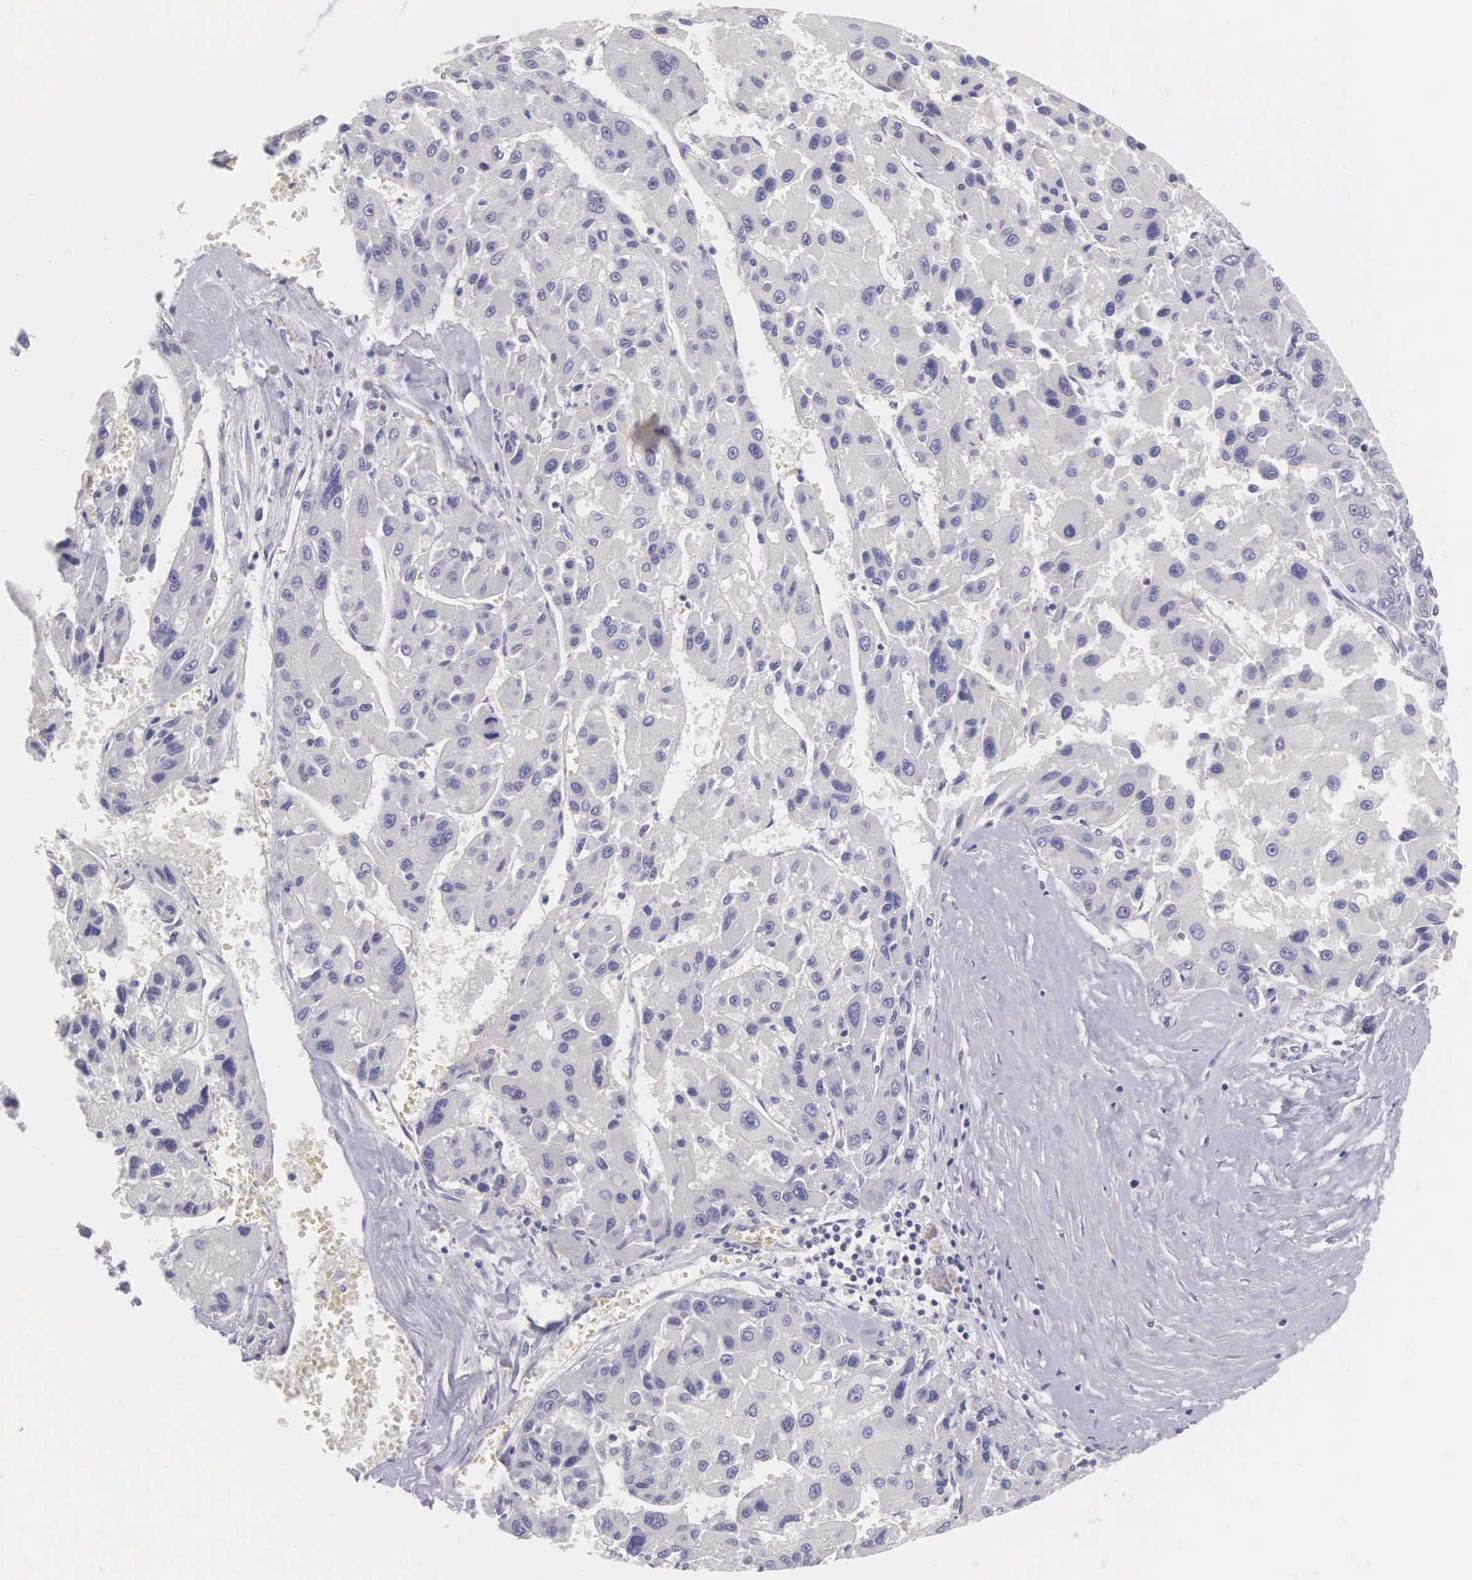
{"staining": {"intensity": "negative", "quantity": "none", "location": "none"}, "tissue": "liver cancer", "cell_type": "Tumor cells", "image_type": "cancer", "snomed": [{"axis": "morphology", "description": "Carcinoma, Hepatocellular, NOS"}, {"axis": "topography", "description": "Liver"}], "caption": "High power microscopy micrograph of an IHC image of hepatocellular carcinoma (liver), revealing no significant expression in tumor cells. (Brightfield microscopy of DAB (3,3'-diaminobenzidine) immunohistochemistry at high magnification).", "gene": "OSBPL3", "patient": {"sex": "male", "age": 64}}